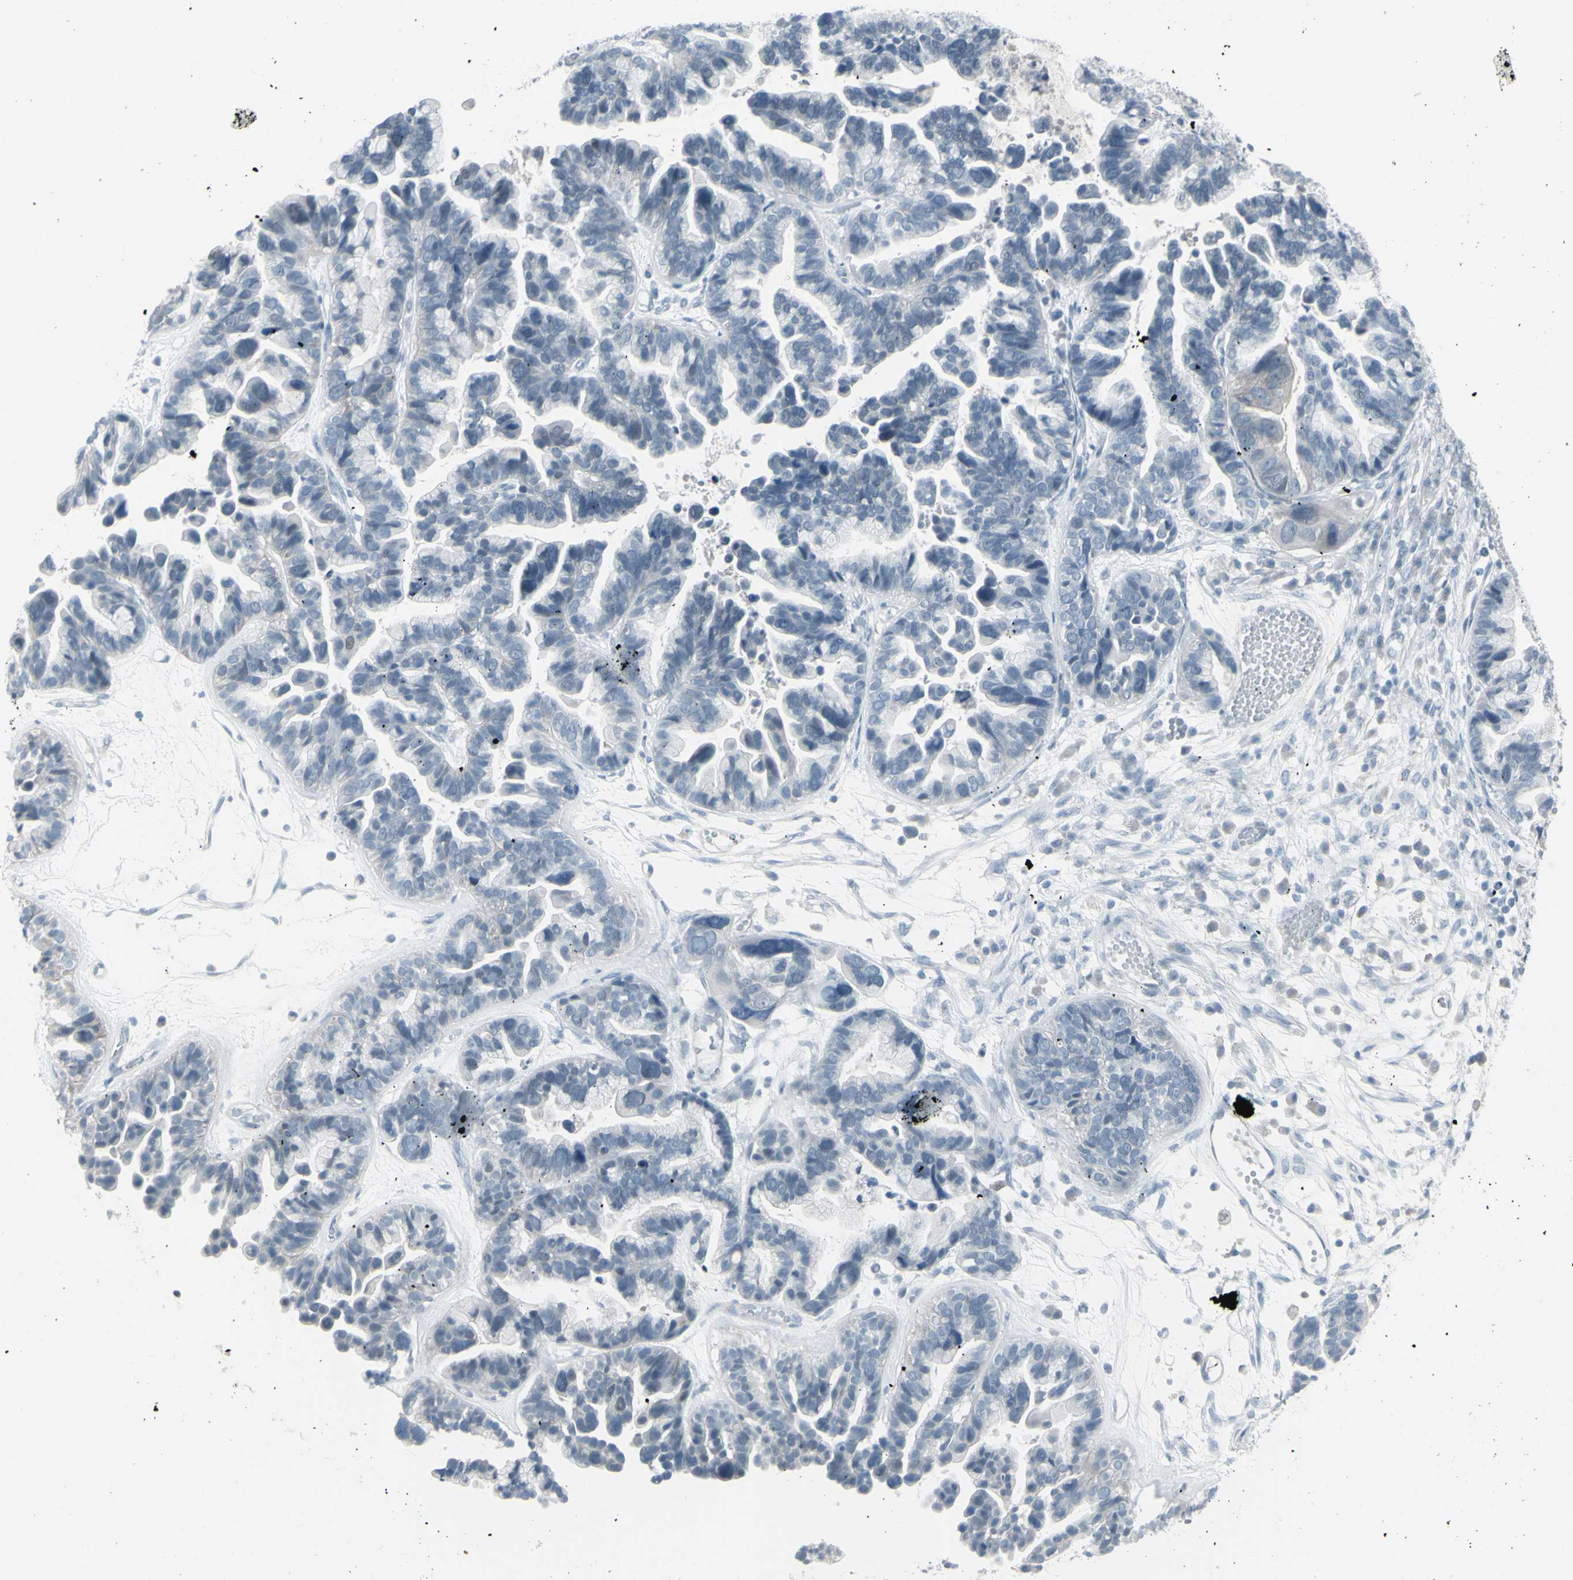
{"staining": {"intensity": "weak", "quantity": "<25%", "location": "cytoplasmic/membranous"}, "tissue": "ovarian cancer", "cell_type": "Tumor cells", "image_type": "cancer", "snomed": [{"axis": "morphology", "description": "Cystadenocarcinoma, serous, NOS"}, {"axis": "topography", "description": "Ovary"}], "caption": "A photomicrograph of ovarian serous cystadenocarcinoma stained for a protein exhibits no brown staining in tumor cells.", "gene": "RAB3A", "patient": {"sex": "female", "age": 56}}